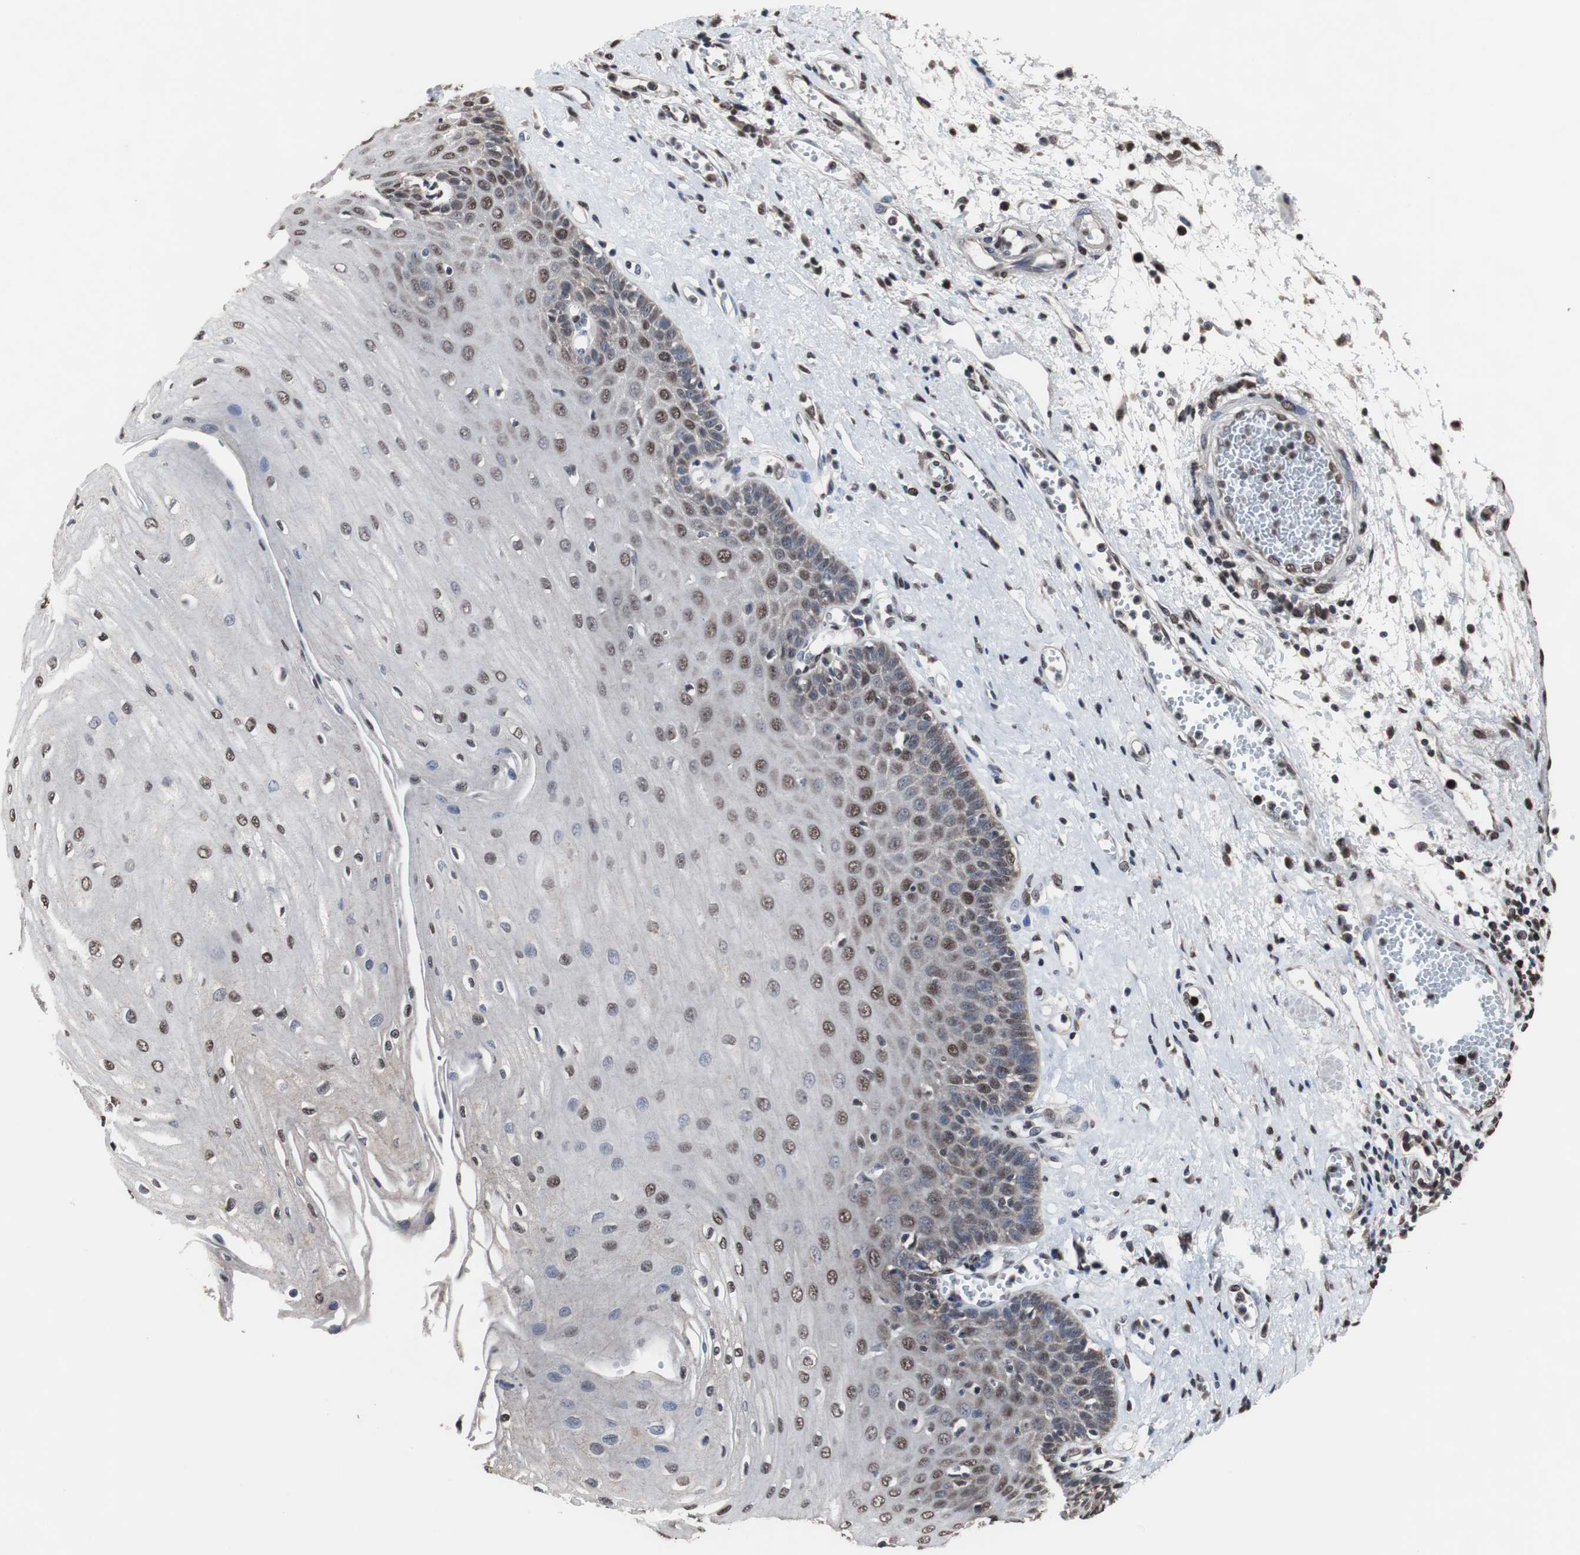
{"staining": {"intensity": "moderate", "quantity": "25%-75%", "location": "nuclear"}, "tissue": "esophagus", "cell_type": "Squamous epithelial cells", "image_type": "normal", "snomed": [{"axis": "morphology", "description": "Normal tissue, NOS"}, {"axis": "morphology", "description": "Squamous cell carcinoma, NOS"}, {"axis": "topography", "description": "Esophagus"}], "caption": "IHC image of unremarkable esophagus: esophagus stained using IHC shows medium levels of moderate protein expression localized specifically in the nuclear of squamous epithelial cells, appearing as a nuclear brown color.", "gene": "MED27", "patient": {"sex": "male", "age": 65}}